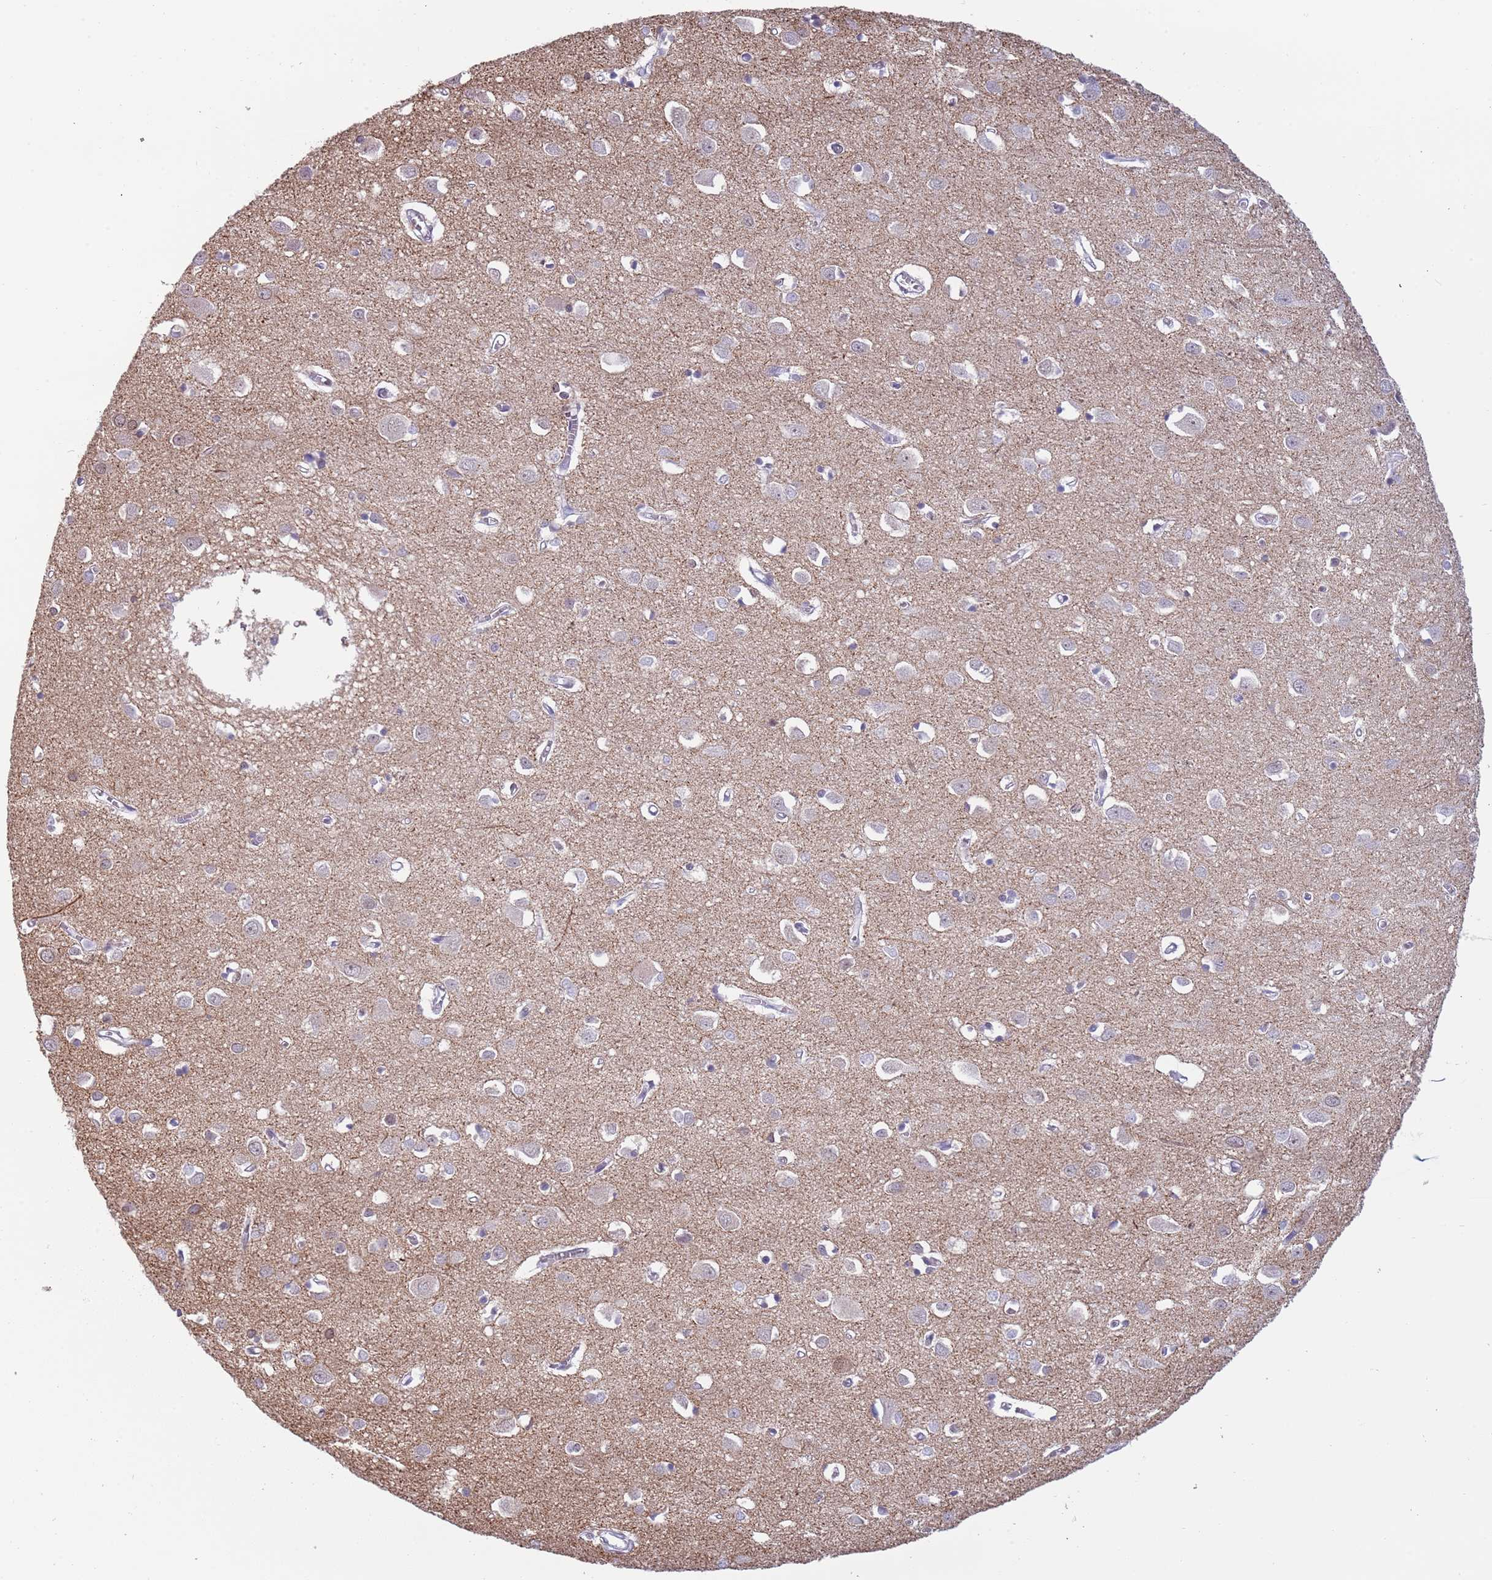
{"staining": {"intensity": "negative", "quantity": "none", "location": "none"}, "tissue": "cerebral cortex", "cell_type": "Endothelial cells", "image_type": "normal", "snomed": [{"axis": "morphology", "description": "Normal tissue, NOS"}, {"axis": "topography", "description": "Cerebral cortex"}], "caption": "DAB immunohistochemical staining of normal human cerebral cortex shows no significant expression in endothelial cells. (DAB (3,3'-diaminobenzidine) immunohistochemistry with hematoxylin counter stain).", "gene": "KLHDC2", "patient": {"sex": "female", "age": 64}}